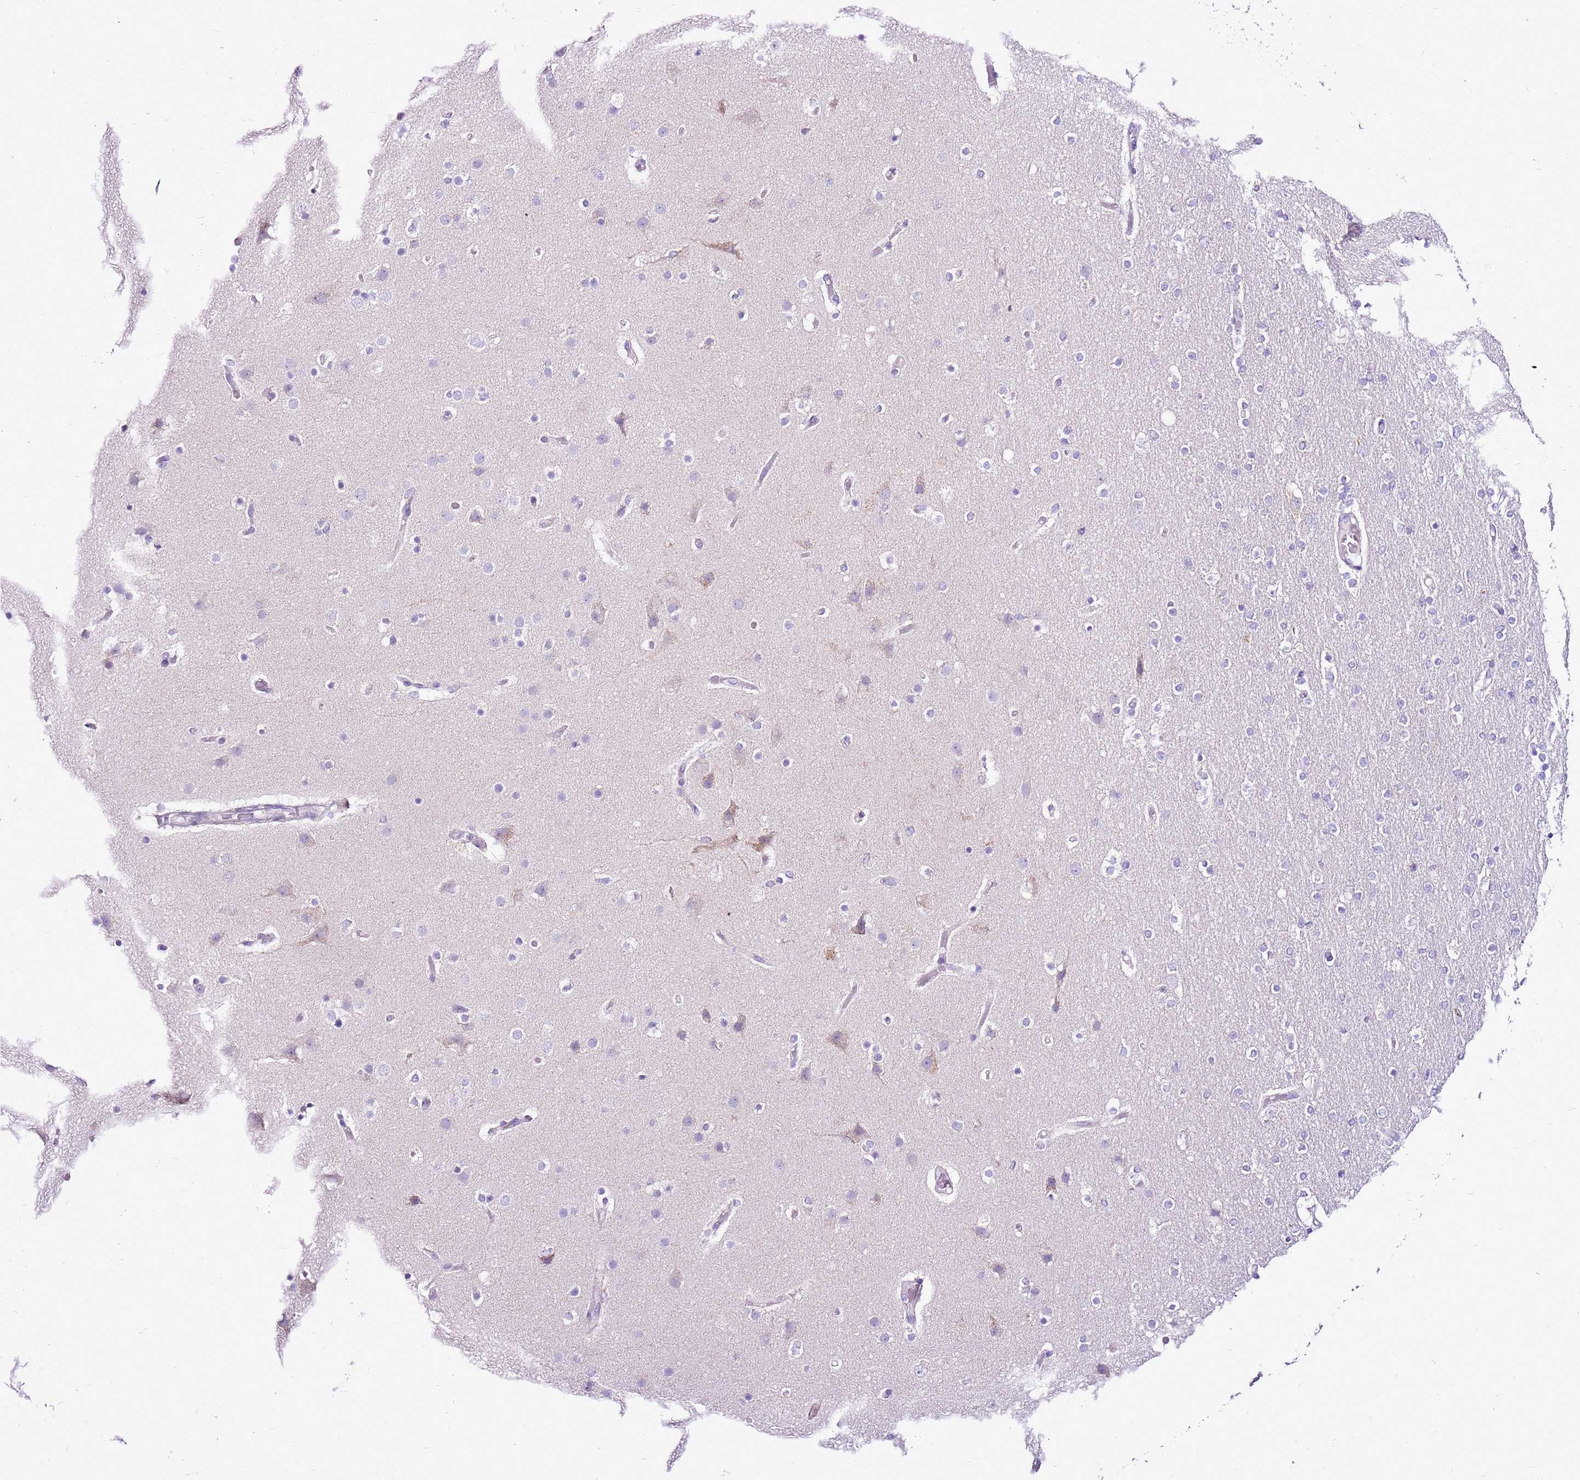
{"staining": {"intensity": "negative", "quantity": "none", "location": "none"}, "tissue": "glioma", "cell_type": "Tumor cells", "image_type": "cancer", "snomed": [{"axis": "morphology", "description": "Glioma, malignant, High grade"}, {"axis": "topography", "description": "Cerebral cortex"}], "caption": "This micrograph is of malignant glioma (high-grade) stained with IHC to label a protein in brown with the nuclei are counter-stained blue. There is no expression in tumor cells.", "gene": "MRPL36", "patient": {"sex": "female", "age": 36}}